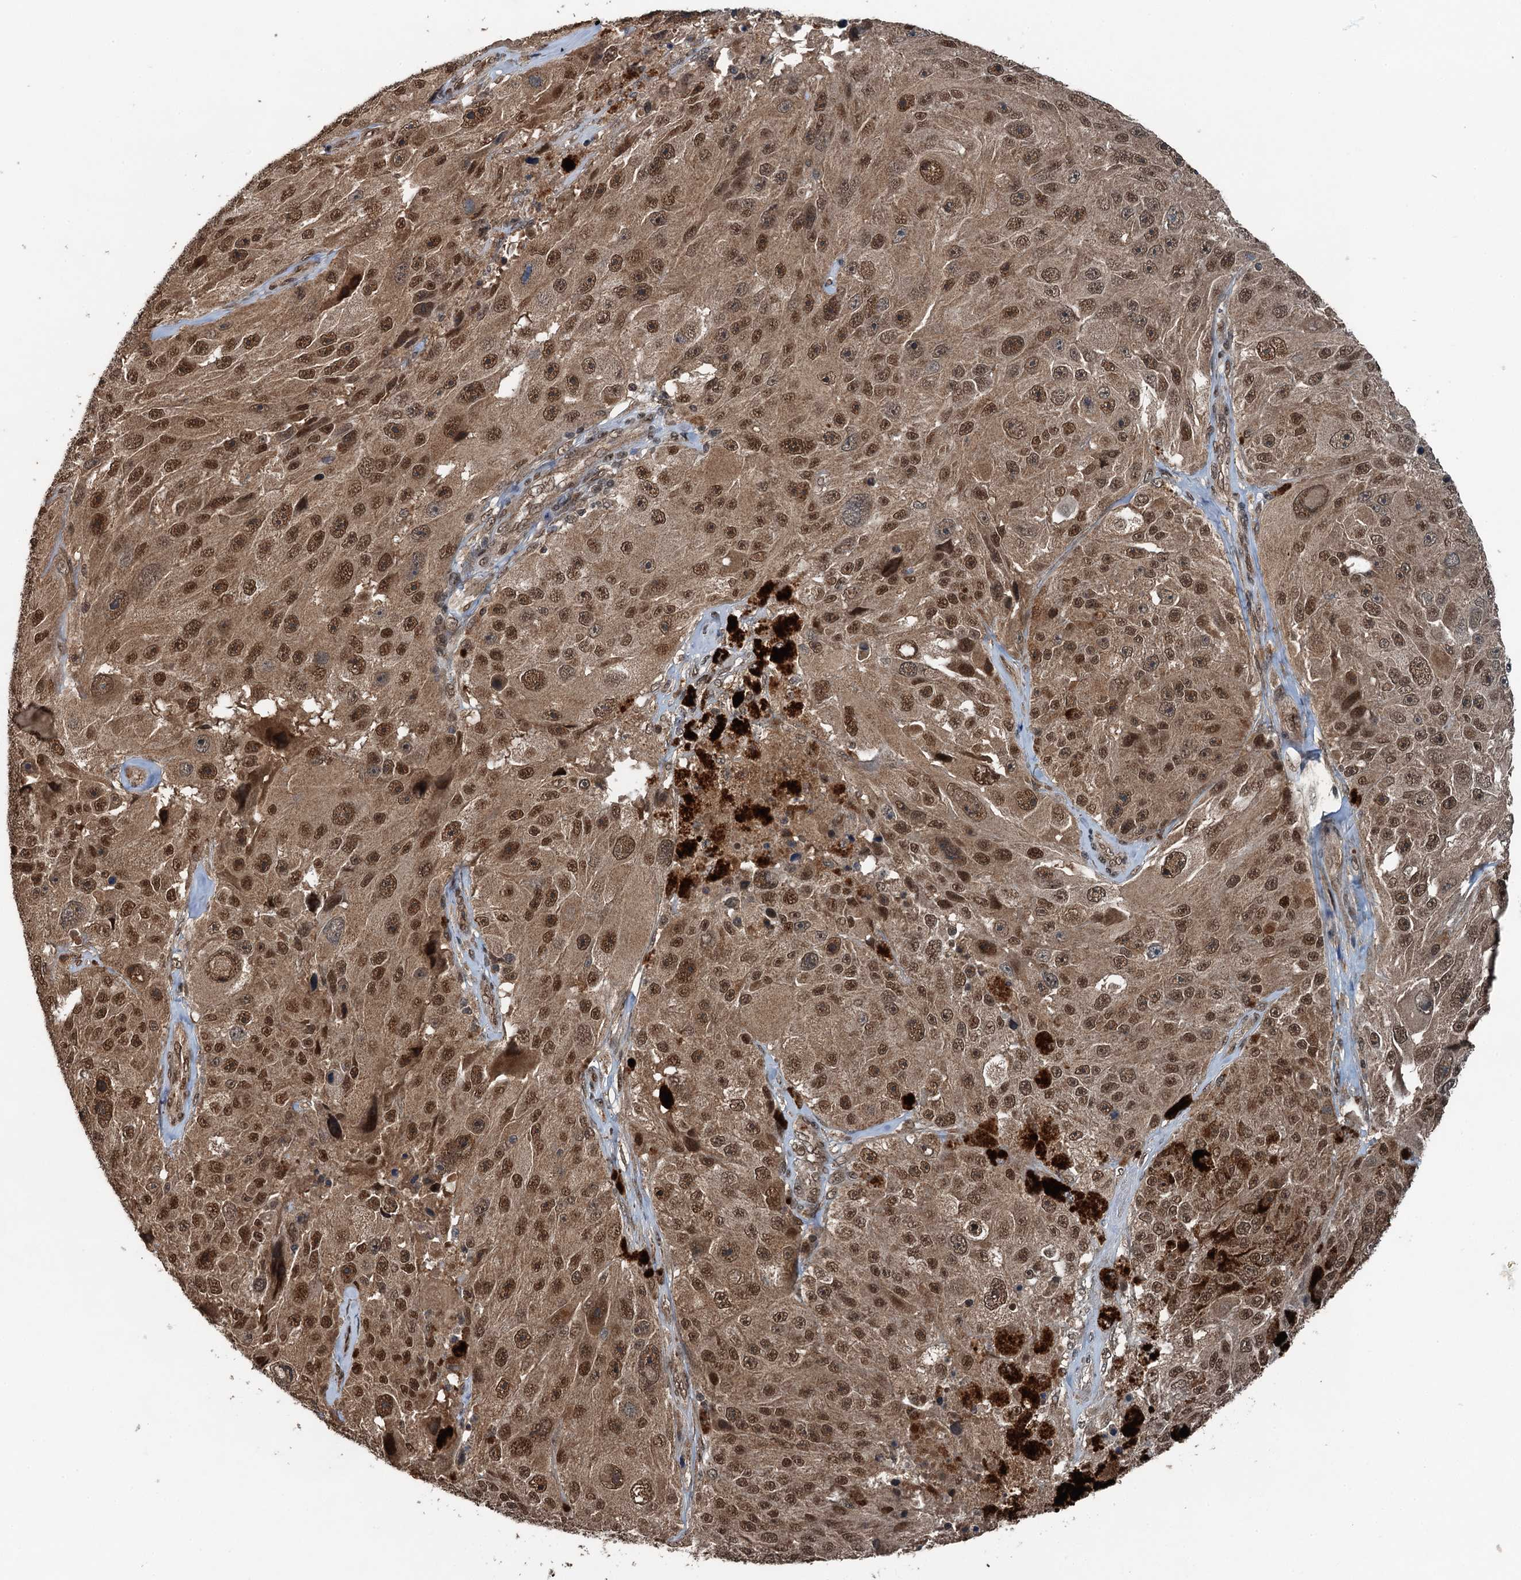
{"staining": {"intensity": "moderate", "quantity": ">75%", "location": "cytoplasmic/membranous,nuclear"}, "tissue": "melanoma", "cell_type": "Tumor cells", "image_type": "cancer", "snomed": [{"axis": "morphology", "description": "Malignant melanoma, Metastatic site"}, {"axis": "topography", "description": "Lymph node"}], "caption": "Immunohistochemical staining of melanoma displays moderate cytoplasmic/membranous and nuclear protein expression in about >75% of tumor cells. (Stains: DAB in brown, nuclei in blue, Microscopy: brightfield microscopy at high magnification).", "gene": "UBXN6", "patient": {"sex": "male", "age": 62}}